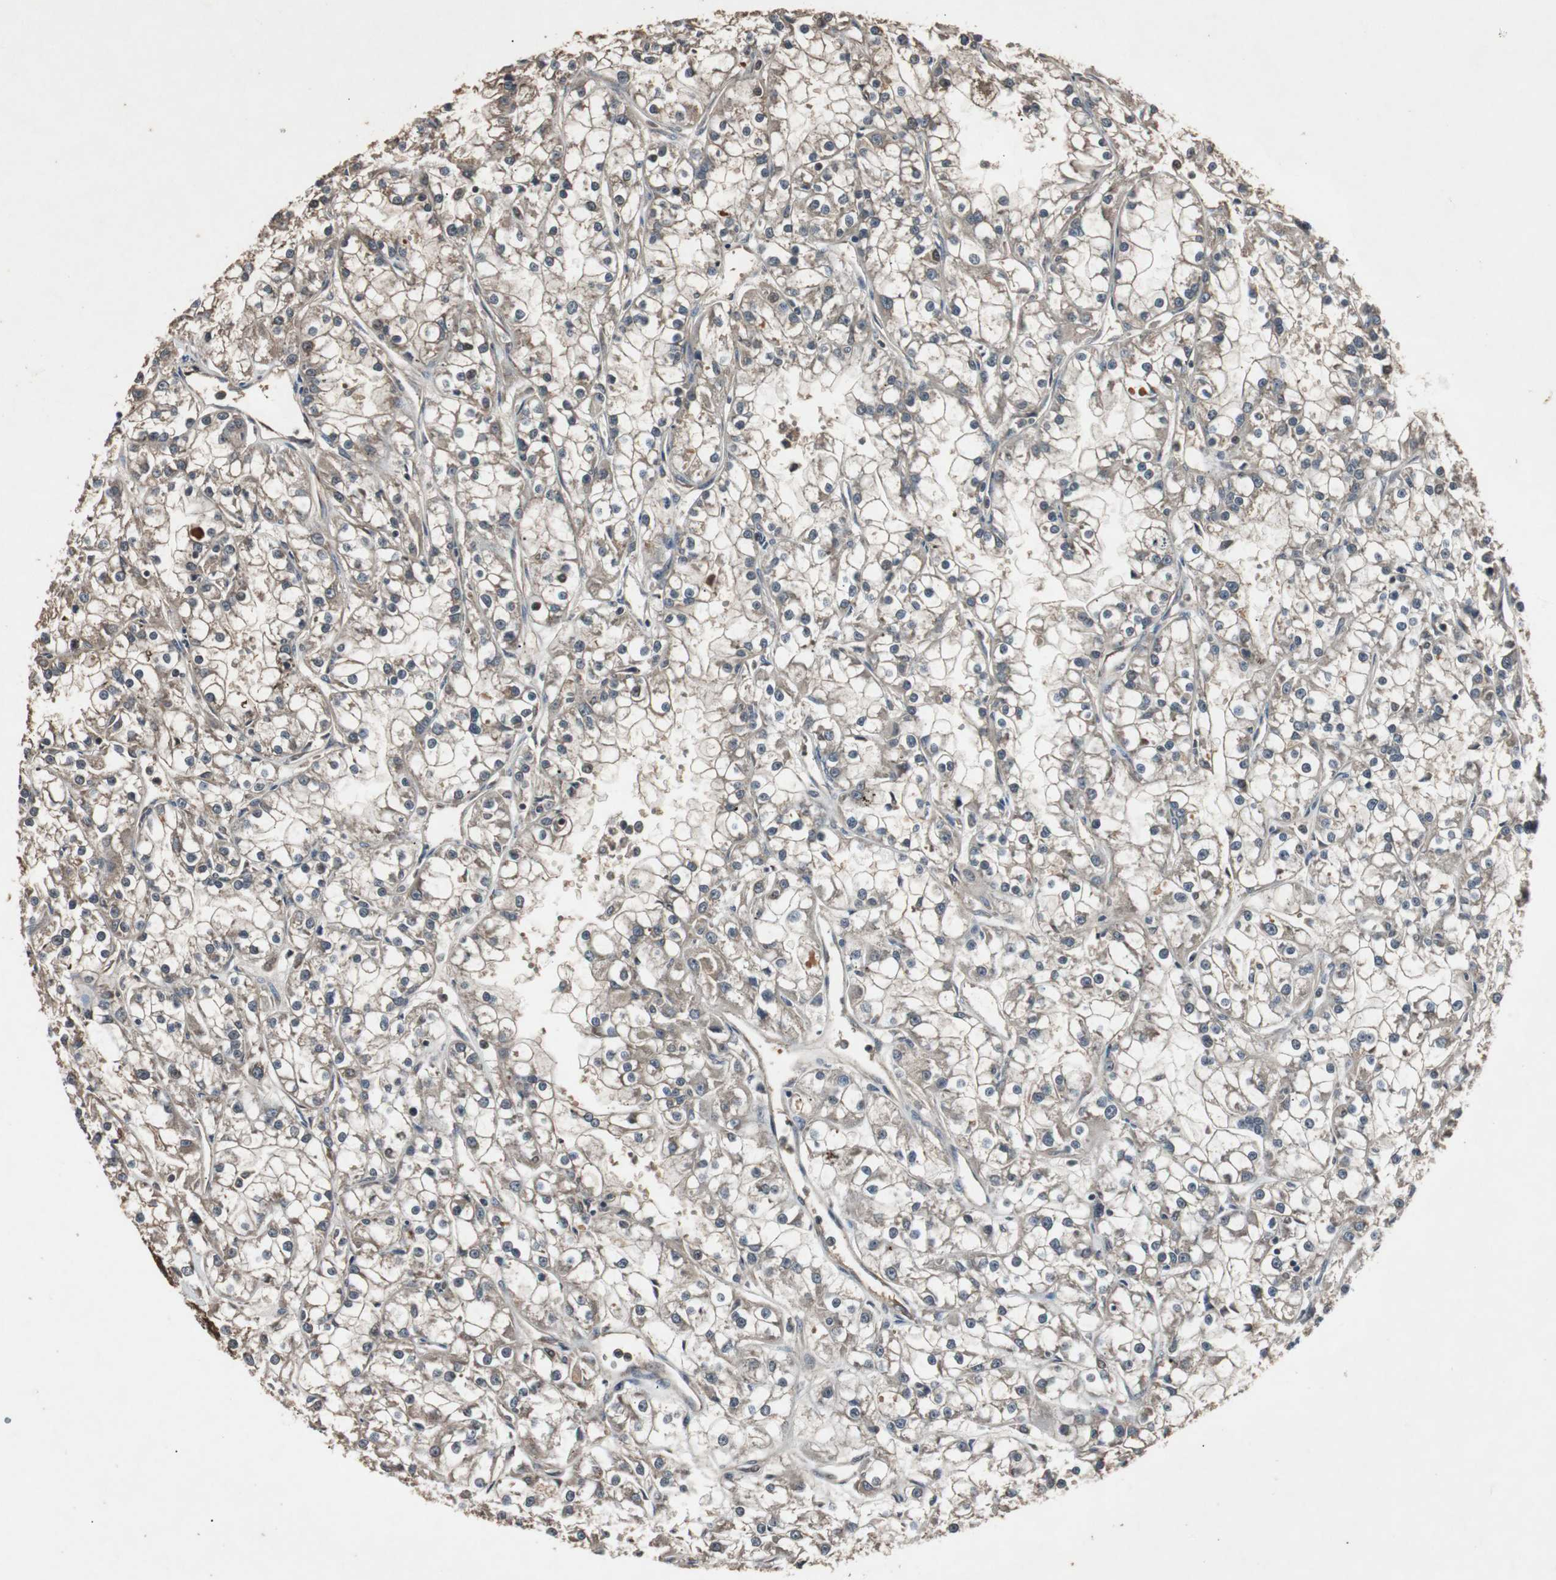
{"staining": {"intensity": "weak", "quantity": "<25%", "location": "cytoplasmic/membranous"}, "tissue": "renal cancer", "cell_type": "Tumor cells", "image_type": "cancer", "snomed": [{"axis": "morphology", "description": "Adenocarcinoma, NOS"}, {"axis": "topography", "description": "Kidney"}], "caption": "Immunohistochemistry of renal cancer reveals no expression in tumor cells.", "gene": "SLIT2", "patient": {"sex": "female", "age": 52}}